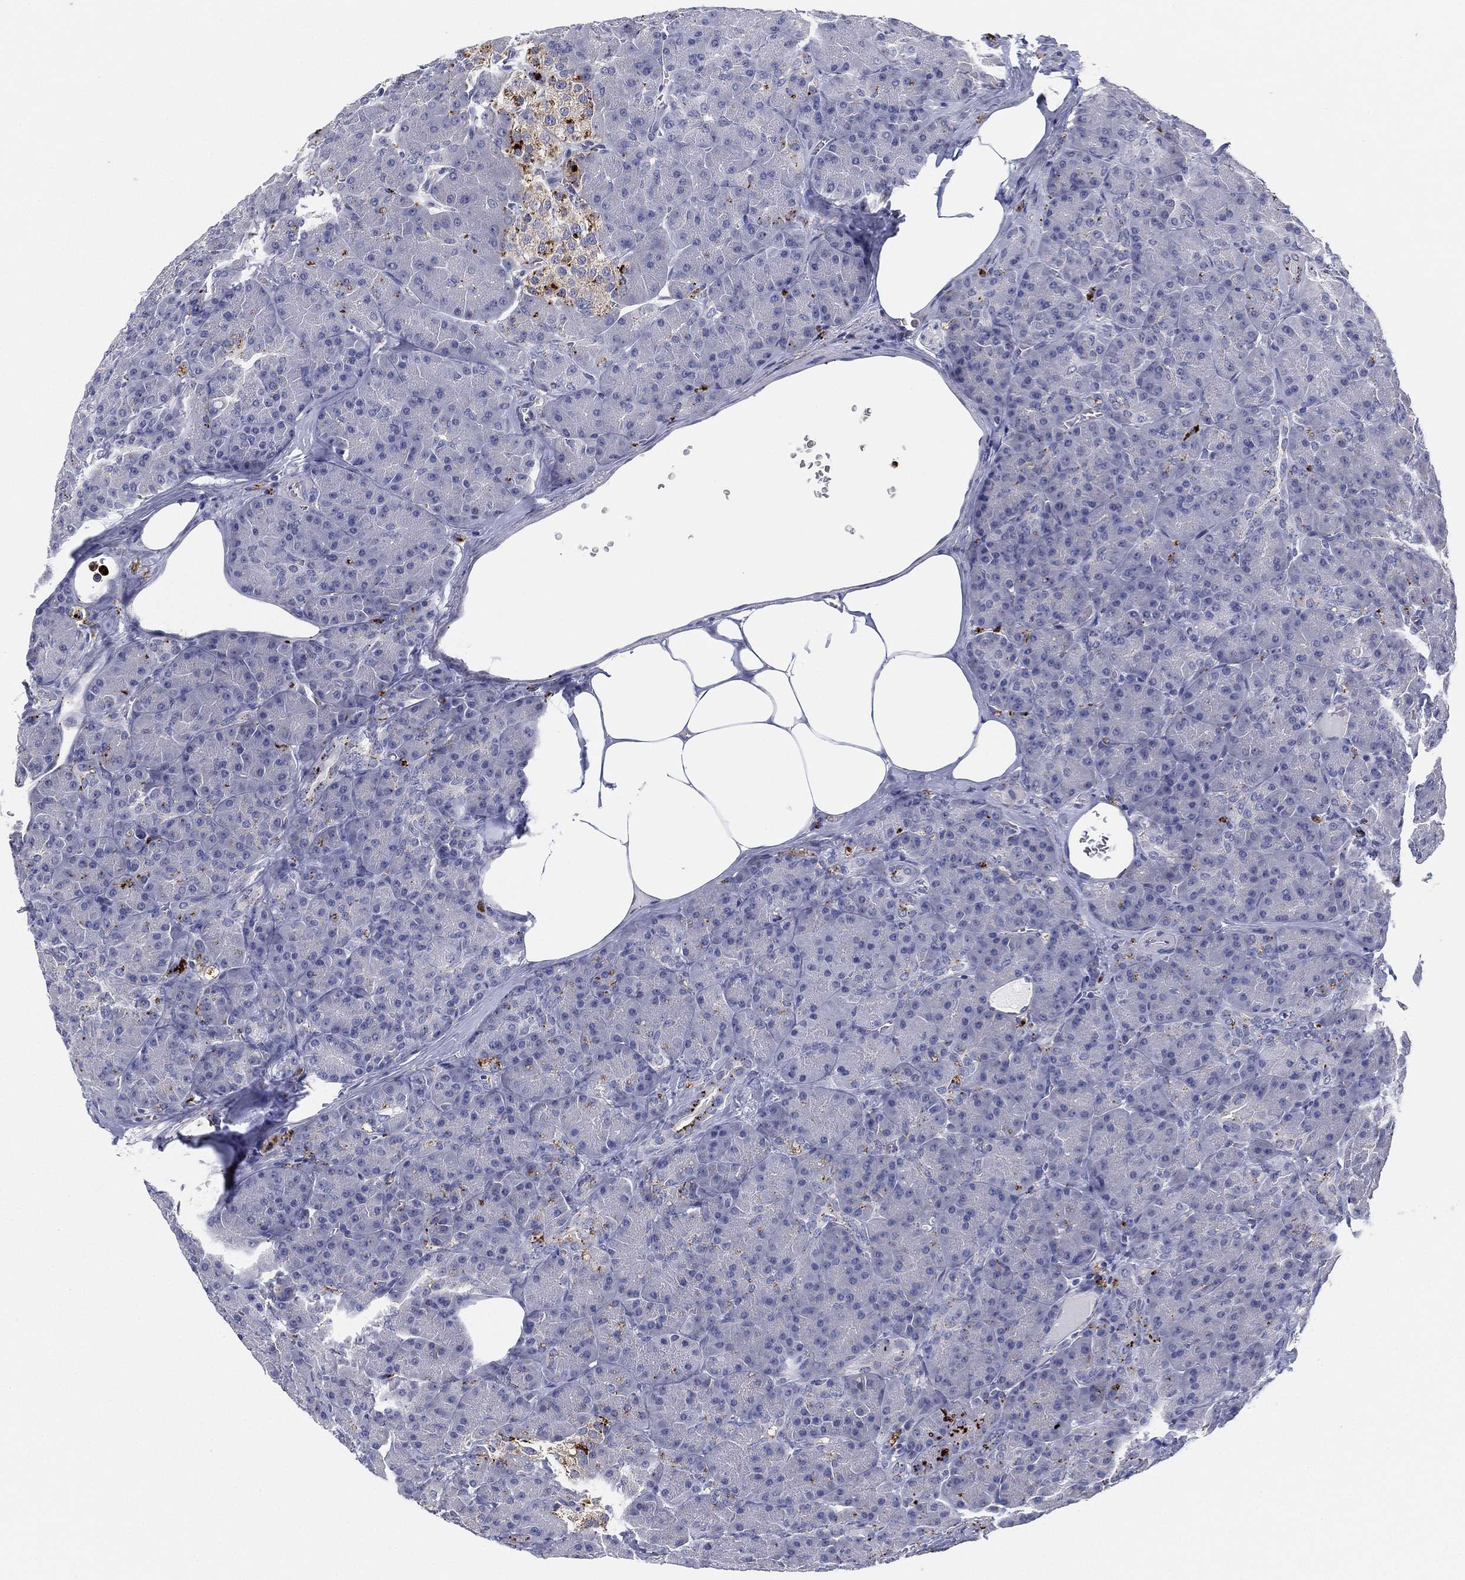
{"staining": {"intensity": "negative", "quantity": "none", "location": "none"}, "tissue": "pancreas", "cell_type": "Exocrine glandular cells", "image_type": "normal", "snomed": [{"axis": "morphology", "description": "Normal tissue, NOS"}, {"axis": "topography", "description": "Pancreas"}], "caption": "Pancreas stained for a protein using immunohistochemistry shows no staining exocrine glandular cells.", "gene": "PLAC8", "patient": {"sex": "male", "age": 57}}